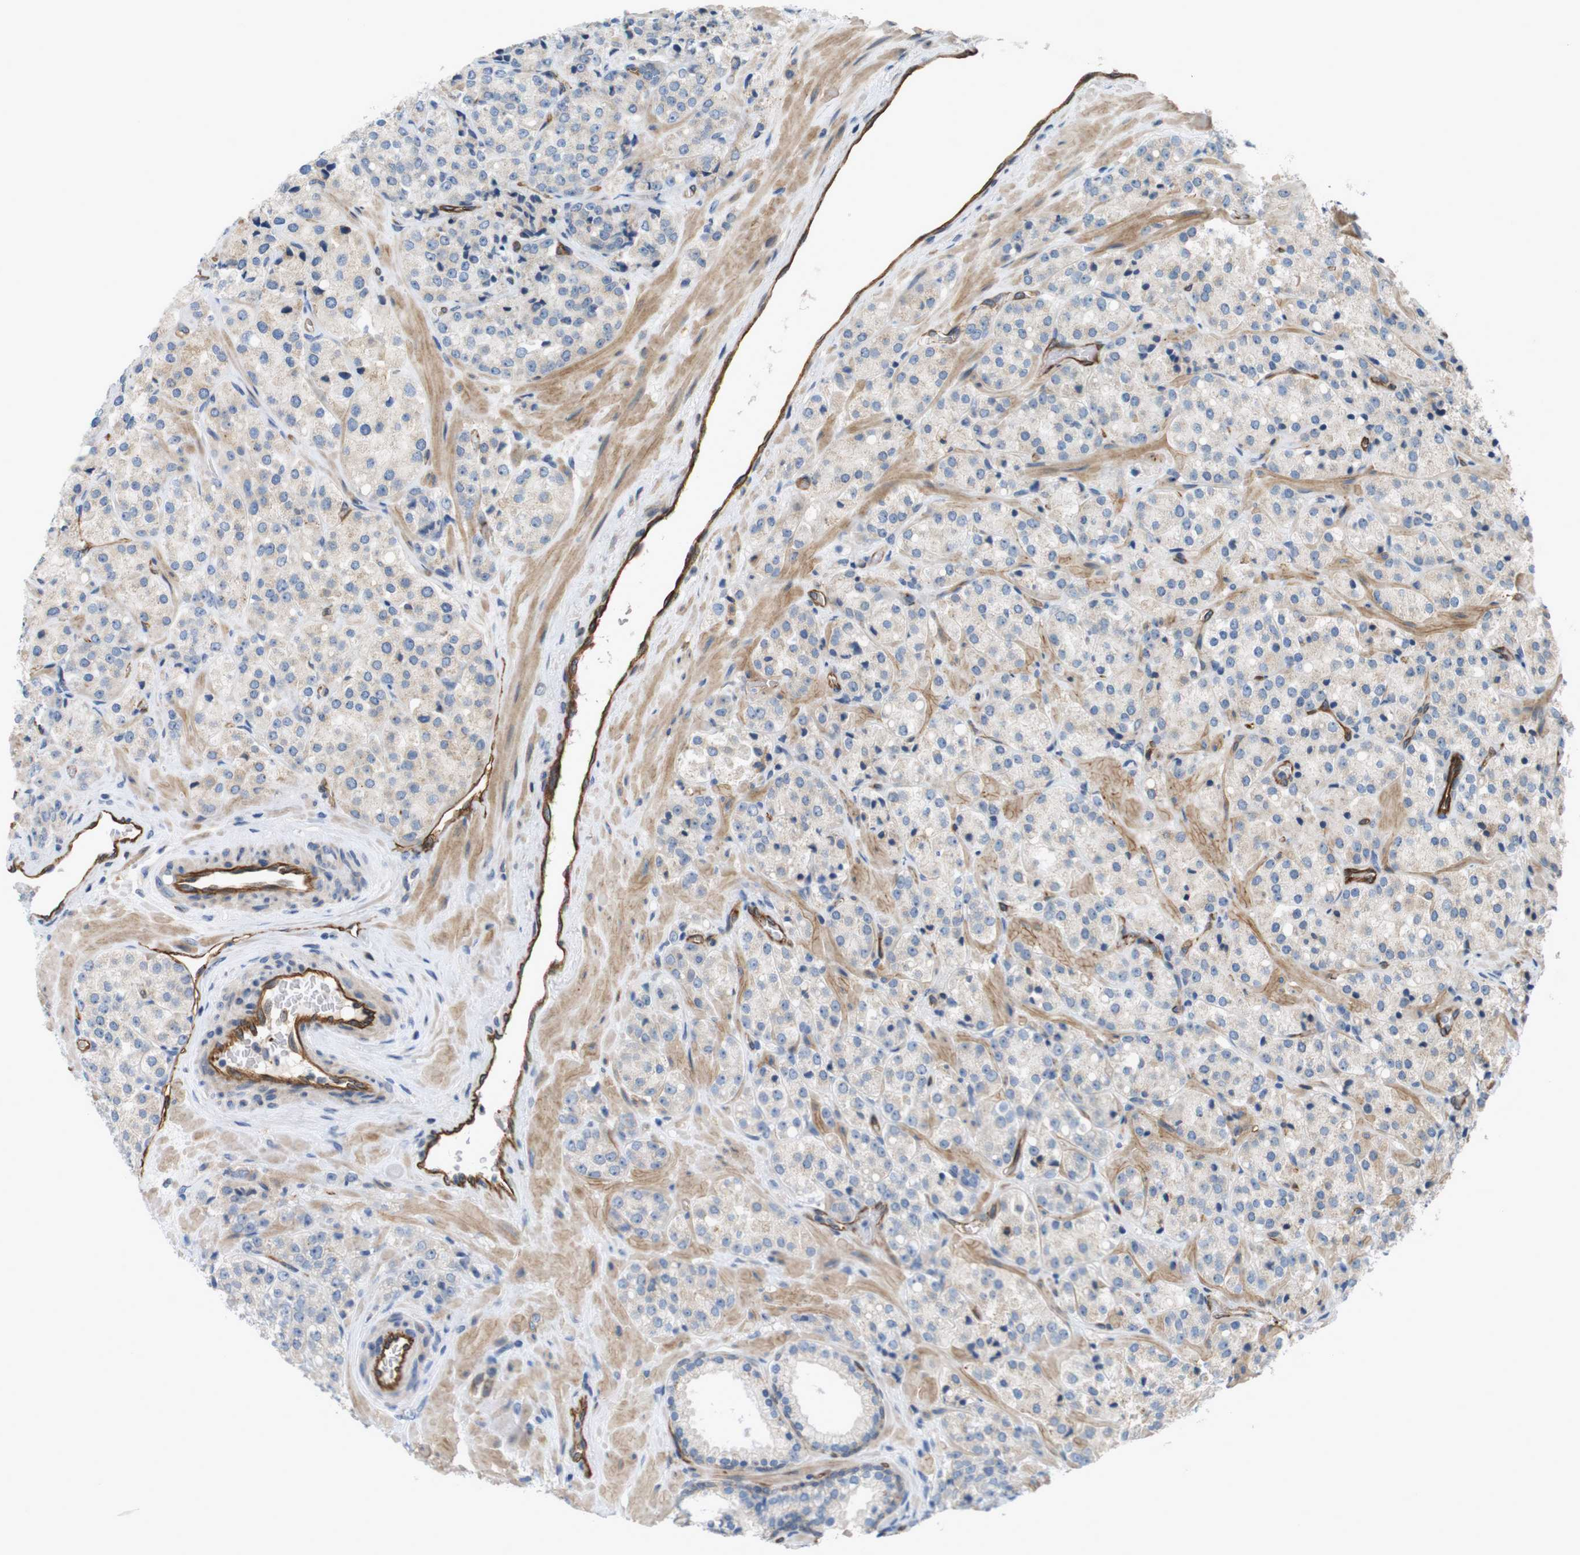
{"staining": {"intensity": "weak", "quantity": "25%-75%", "location": "cytoplasmic/membranous"}, "tissue": "prostate cancer", "cell_type": "Tumor cells", "image_type": "cancer", "snomed": [{"axis": "morphology", "description": "Adenocarcinoma, High grade"}, {"axis": "topography", "description": "Prostate"}], "caption": "The histopathology image exhibits immunohistochemical staining of prostate cancer. There is weak cytoplasmic/membranous expression is identified in about 25%-75% of tumor cells.", "gene": "BVES", "patient": {"sex": "male", "age": 64}}